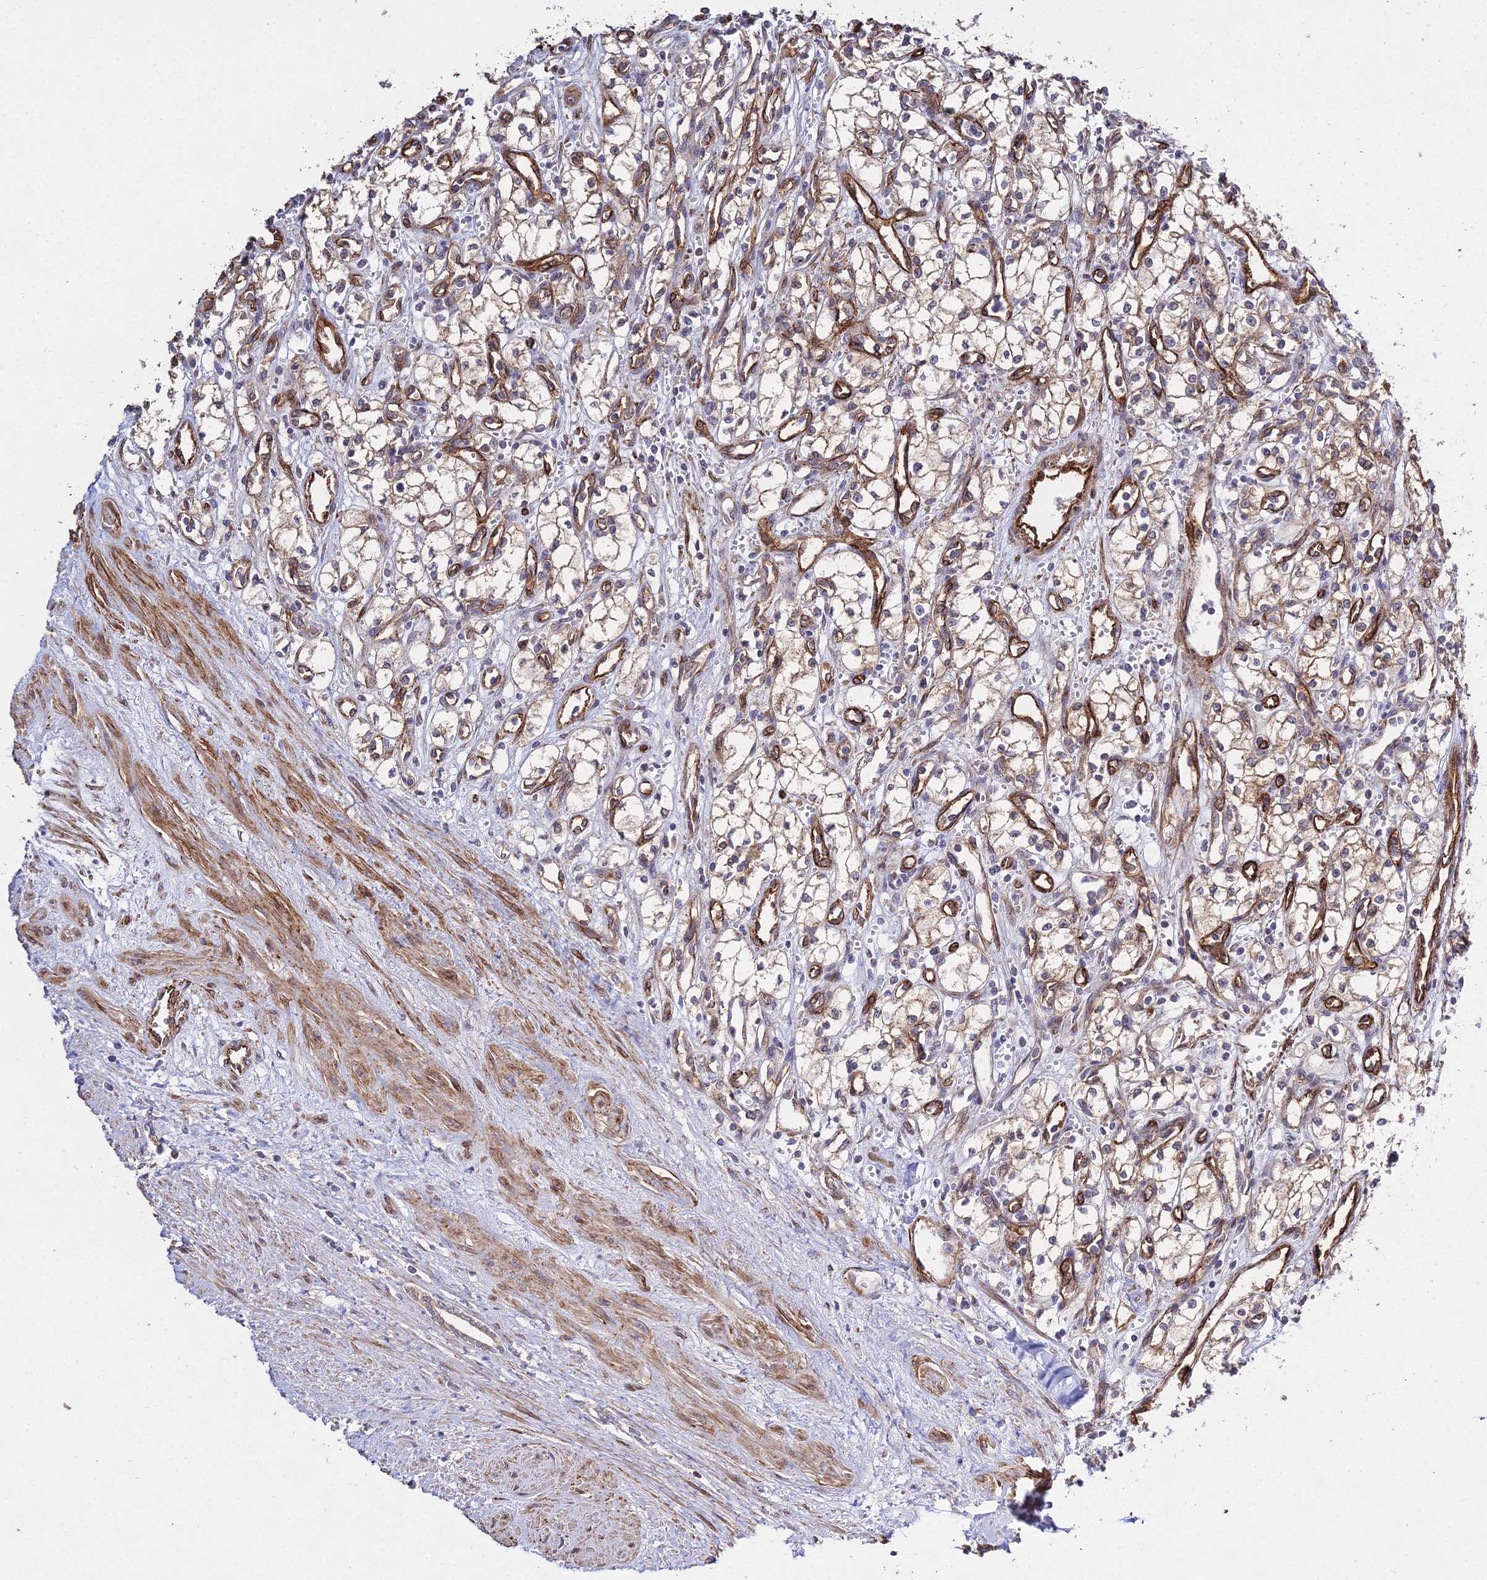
{"staining": {"intensity": "negative", "quantity": "none", "location": "none"}, "tissue": "renal cancer", "cell_type": "Tumor cells", "image_type": "cancer", "snomed": [{"axis": "morphology", "description": "Adenocarcinoma, NOS"}, {"axis": "topography", "description": "Kidney"}], "caption": "This is an IHC photomicrograph of human renal cancer (adenocarcinoma). There is no staining in tumor cells.", "gene": "GRTP1", "patient": {"sex": "male", "age": 59}}